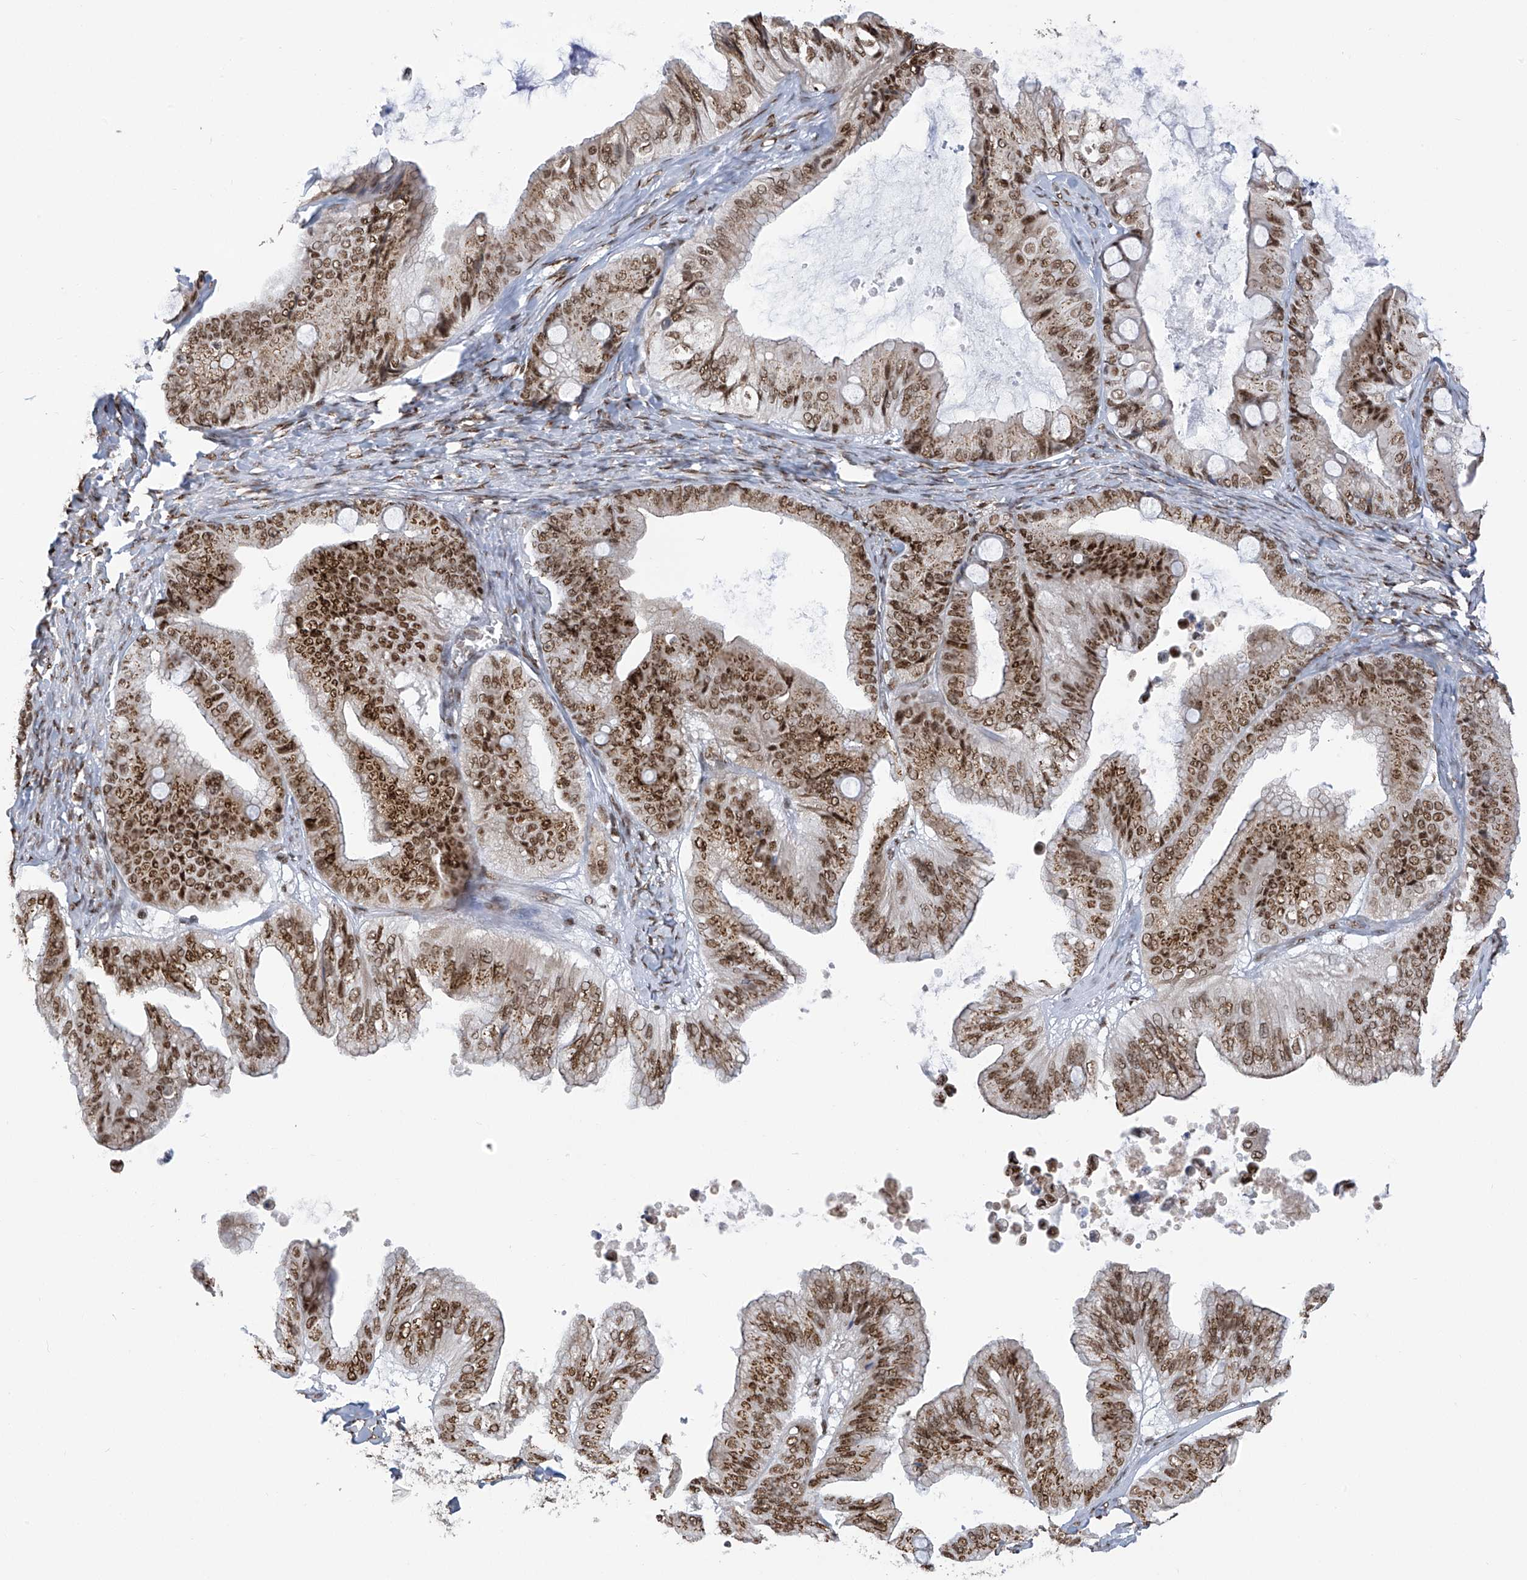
{"staining": {"intensity": "moderate", "quantity": ">75%", "location": "cytoplasmic/membranous,nuclear"}, "tissue": "ovarian cancer", "cell_type": "Tumor cells", "image_type": "cancer", "snomed": [{"axis": "morphology", "description": "Cystadenocarcinoma, mucinous, NOS"}, {"axis": "topography", "description": "Ovary"}], "caption": "There is medium levels of moderate cytoplasmic/membranous and nuclear expression in tumor cells of ovarian mucinous cystadenocarcinoma, as demonstrated by immunohistochemical staining (brown color).", "gene": "APLF", "patient": {"sex": "female", "age": 71}}